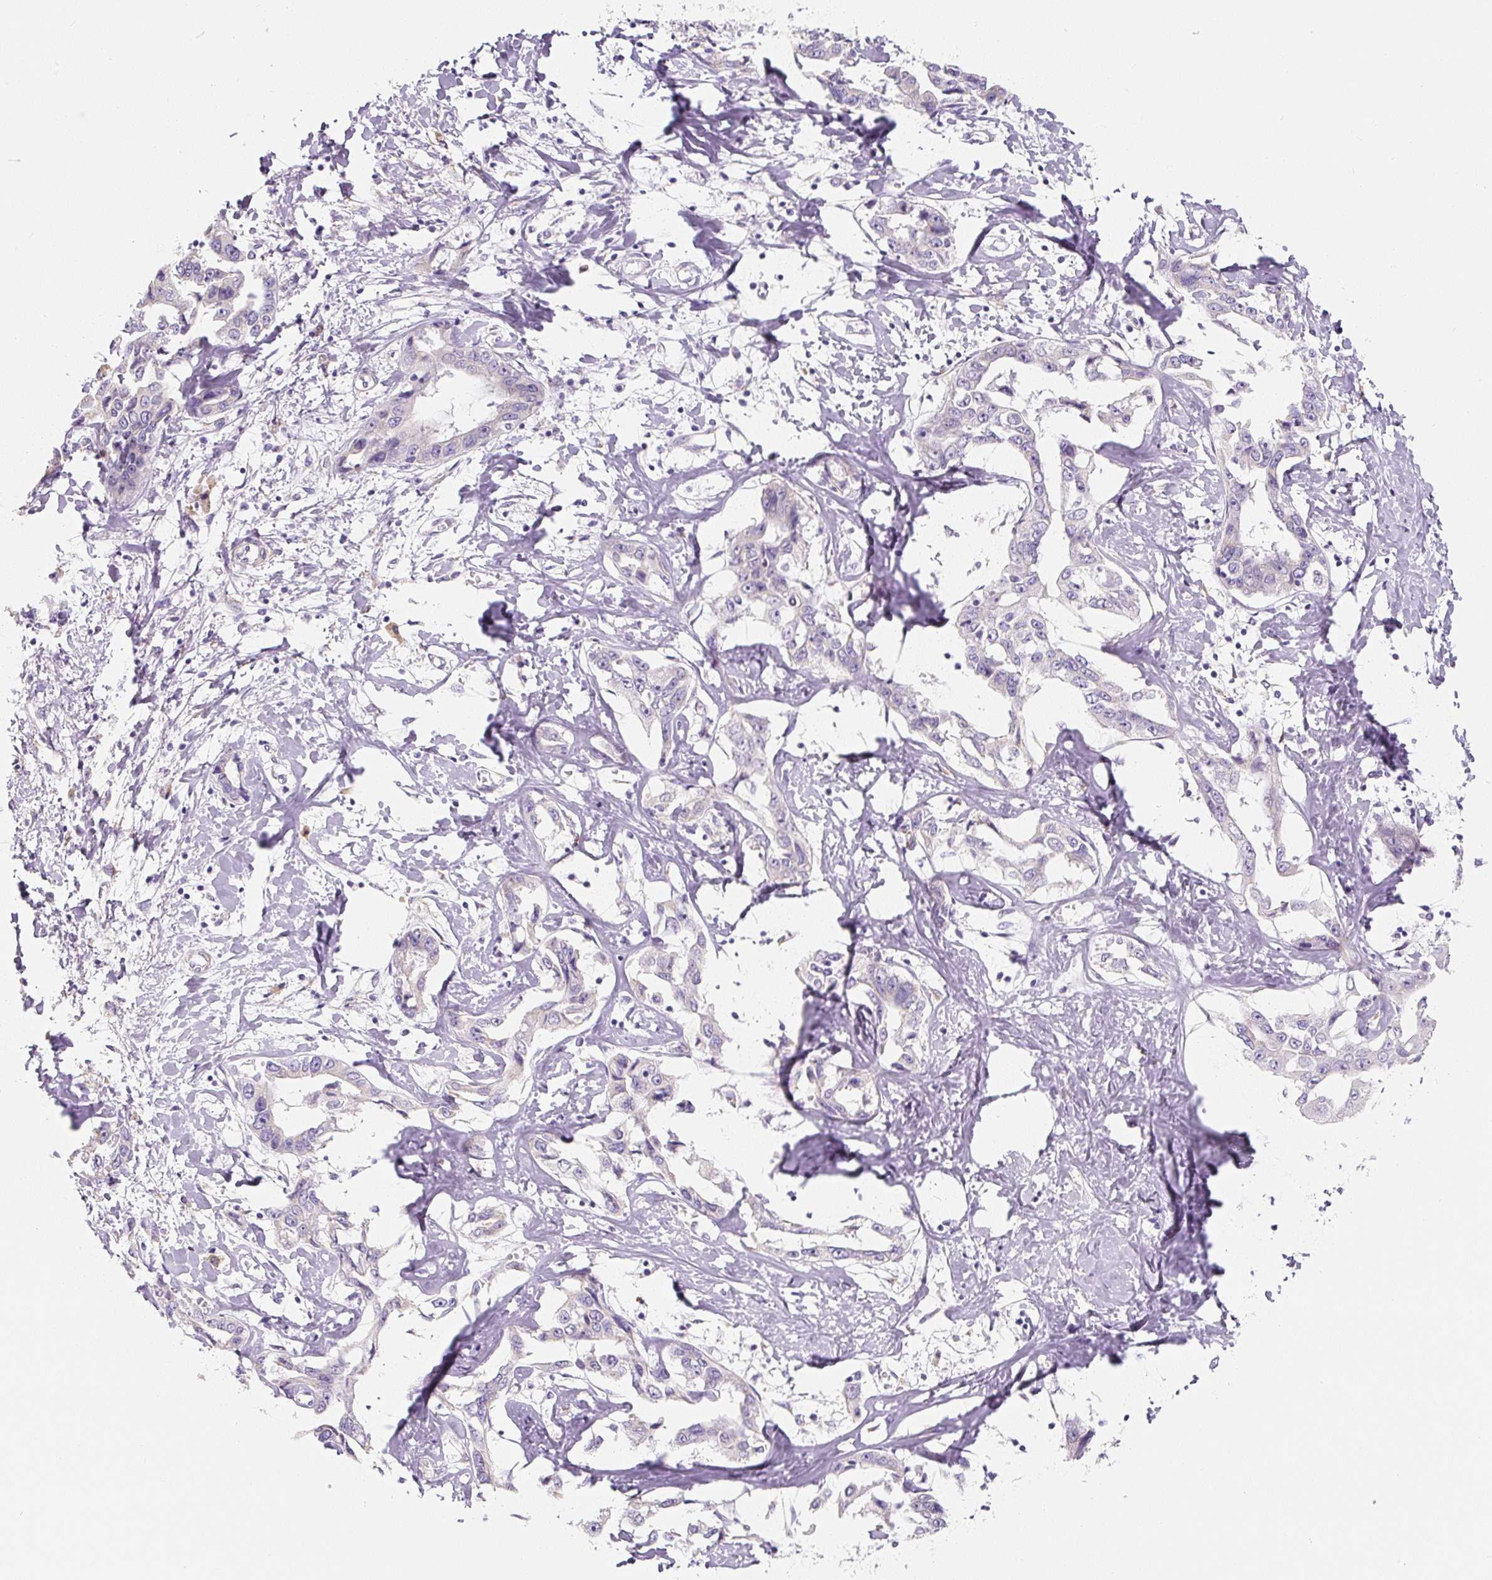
{"staining": {"intensity": "negative", "quantity": "none", "location": "none"}, "tissue": "liver cancer", "cell_type": "Tumor cells", "image_type": "cancer", "snomed": [{"axis": "morphology", "description": "Cholangiocarcinoma"}, {"axis": "topography", "description": "Liver"}], "caption": "Immunohistochemistry (IHC) histopathology image of cholangiocarcinoma (liver) stained for a protein (brown), which demonstrates no expression in tumor cells.", "gene": "PWWP3B", "patient": {"sex": "male", "age": 59}}